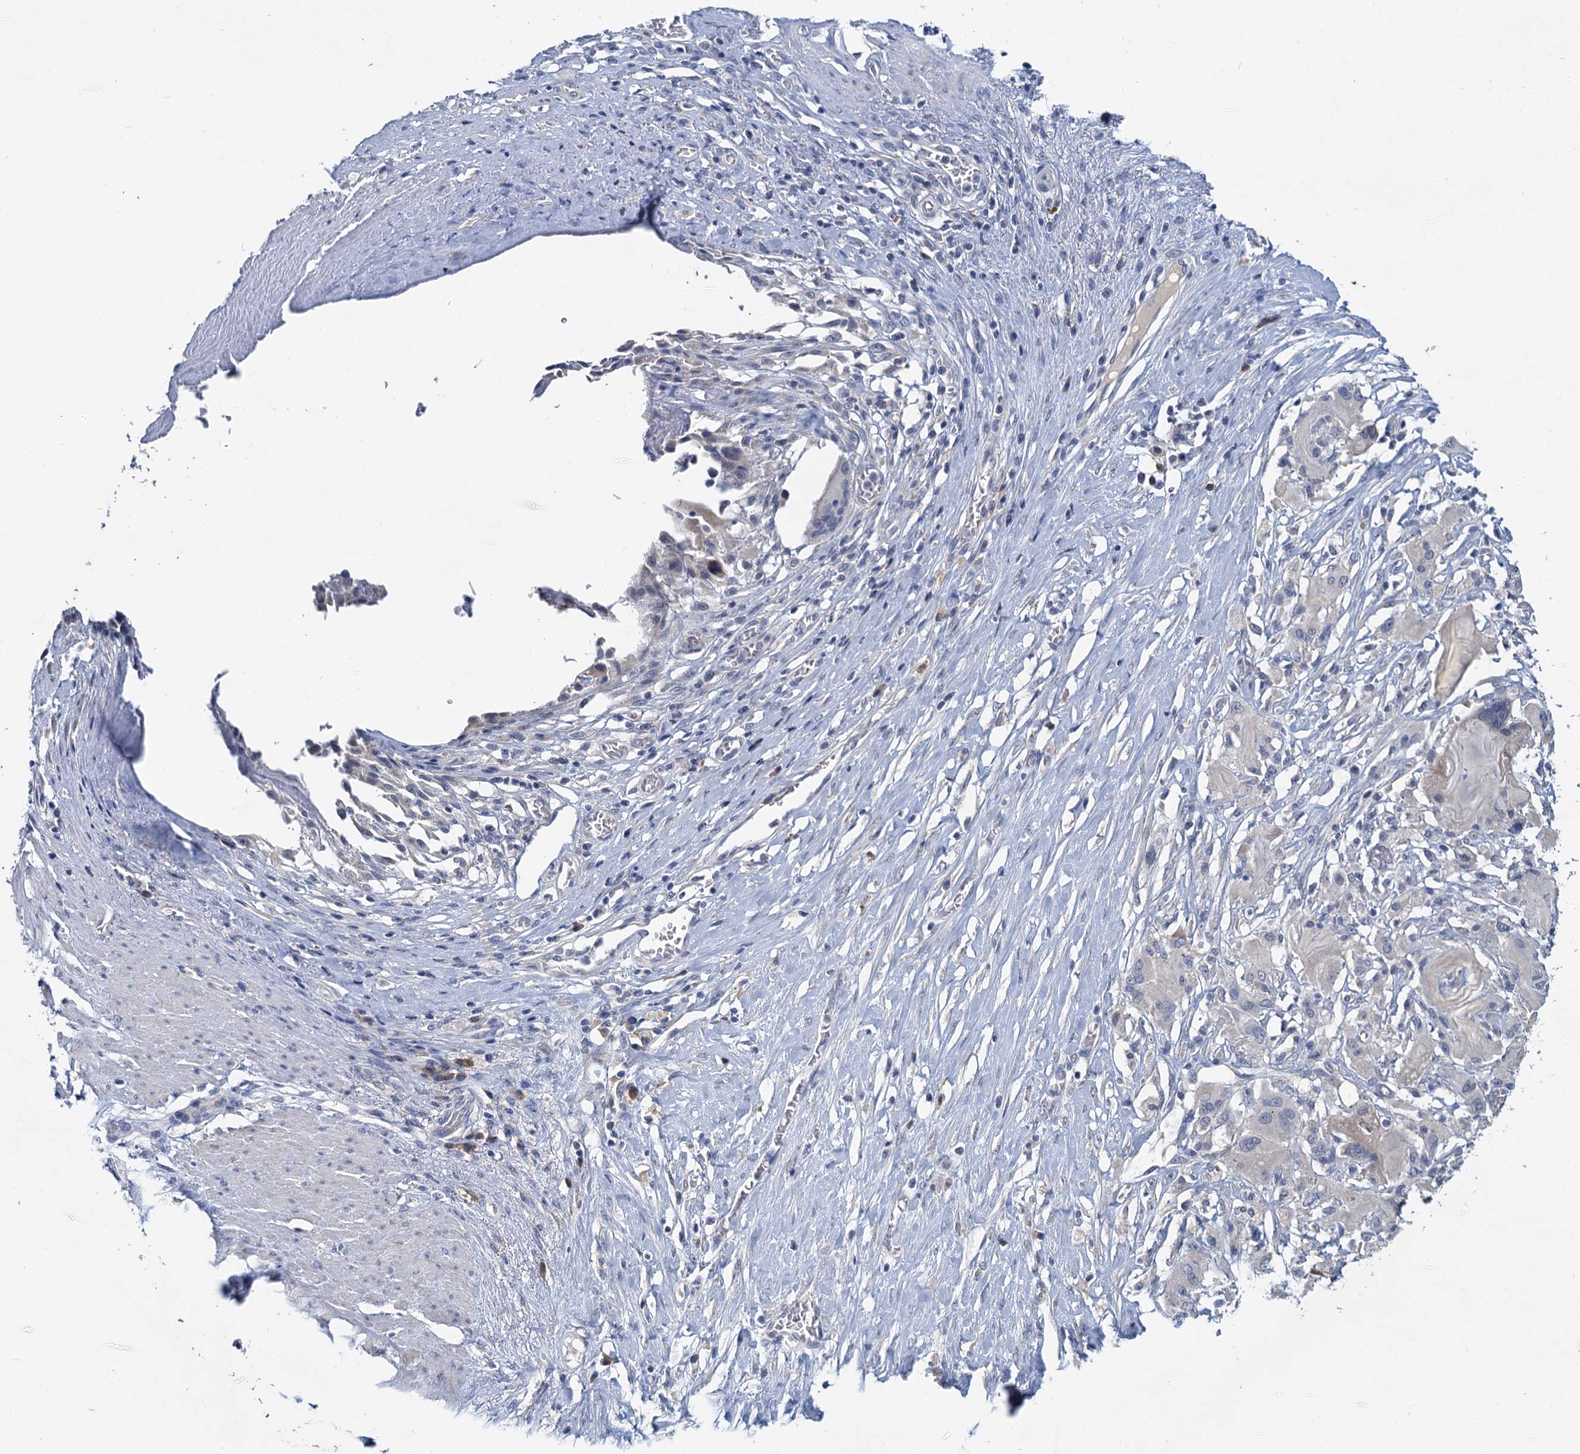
{"staining": {"intensity": "negative", "quantity": "none", "location": "none"}, "tissue": "stomach cancer", "cell_type": "Tumor cells", "image_type": "cancer", "snomed": [{"axis": "morphology", "description": "Adenocarcinoma, NOS"}, {"axis": "morphology", "description": "Adenocarcinoma, High grade"}, {"axis": "topography", "description": "Stomach, upper"}, {"axis": "topography", "description": "Stomach, lower"}], "caption": "Image shows no significant protein staining in tumor cells of stomach cancer (adenocarcinoma (high-grade)).", "gene": "ANKRD42", "patient": {"sex": "female", "age": 65}}